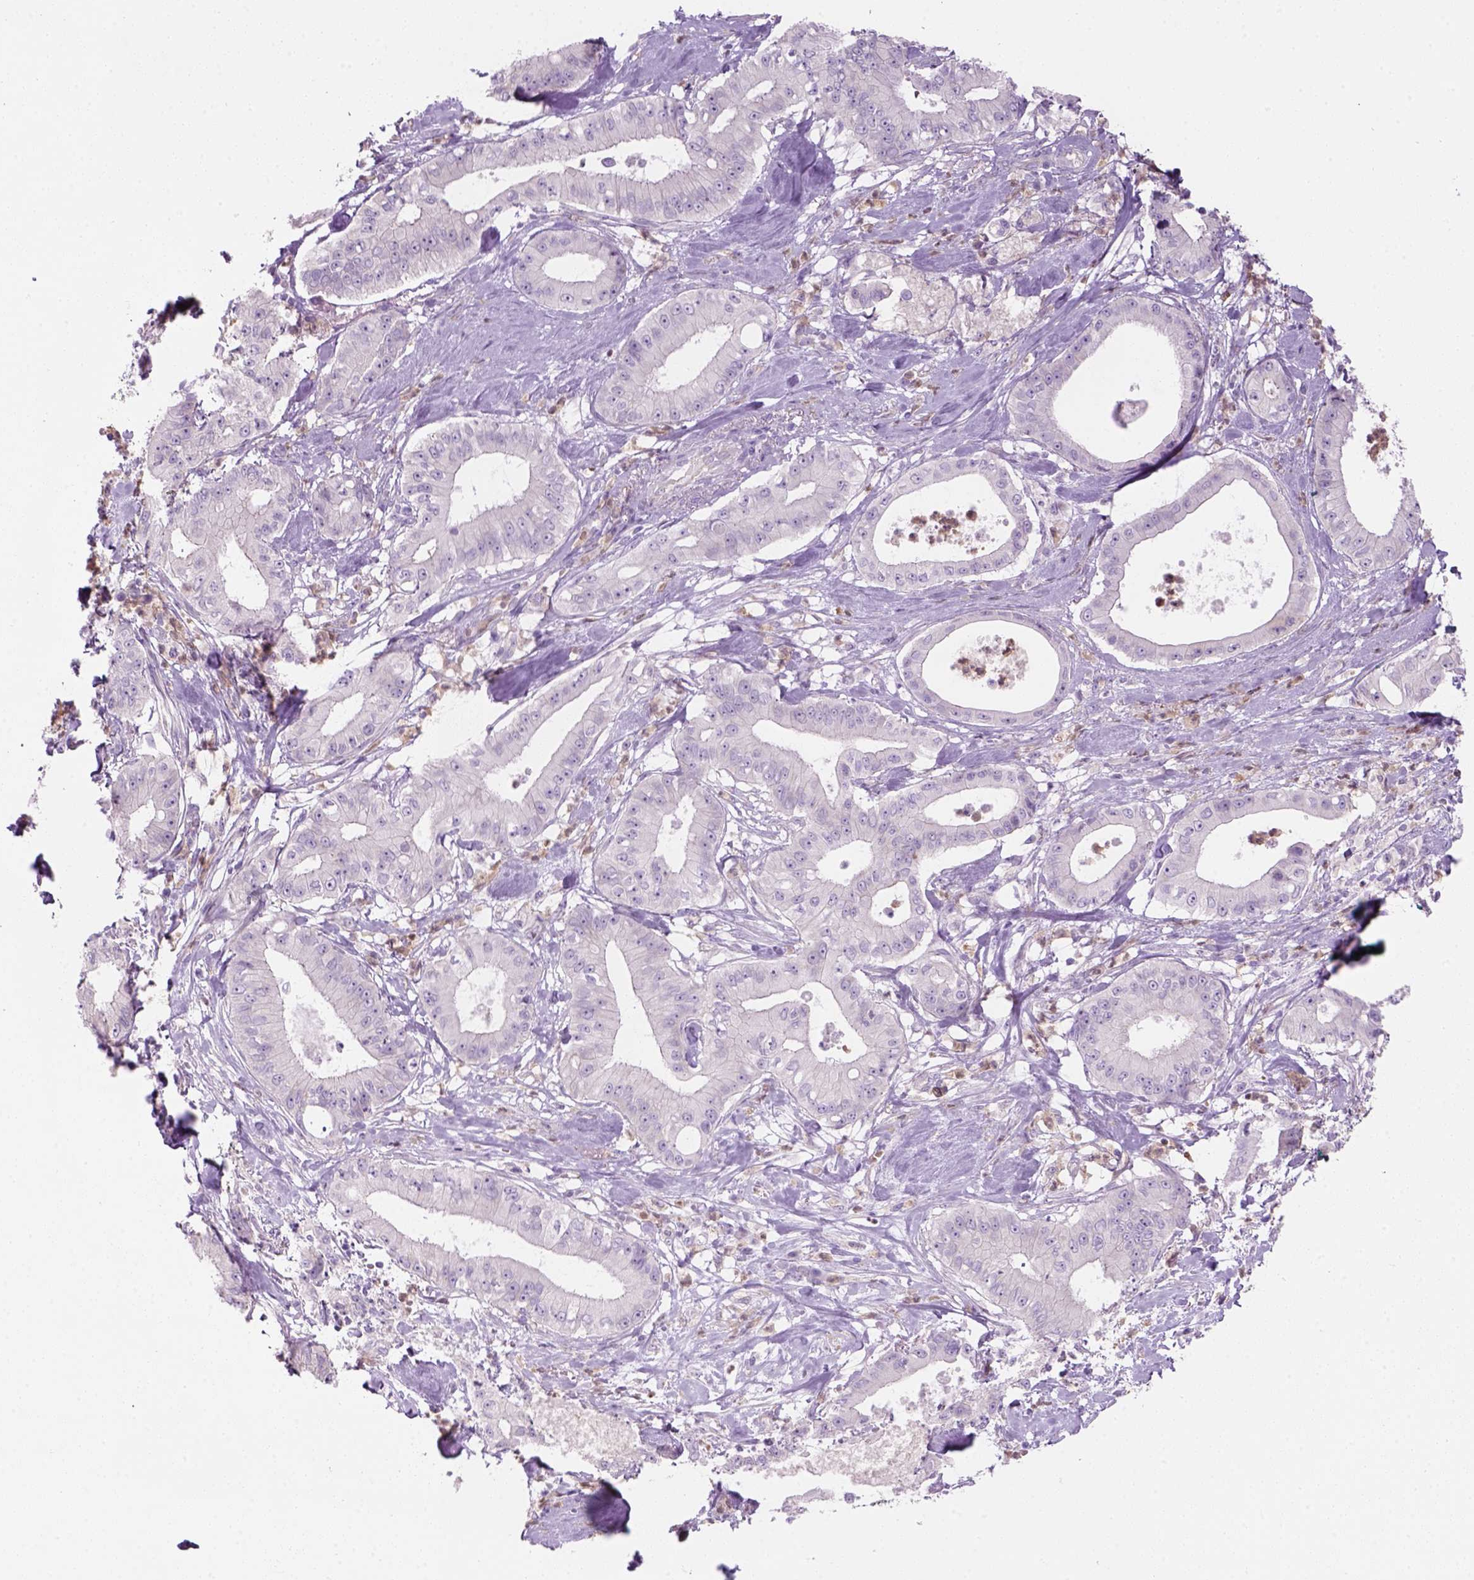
{"staining": {"intensity": "negative", "quantity": "none", "location": "none"}, "tissue": "pancreatic cancer", "cell_type": "Tumor cells", "image_type": "cancer", "snomed": [{"axis": "morphology", "description": "Adenocarcinoma, NOS"}, {"axis": "topography", "description": "Pancreas"}], "caption": "Pancreatic cancer stained for a protein using immunohistochemistry (IHC) shows no expression tumor cells.", "gene": "CD84", "patient": {"sex": "male", "age": 71}}